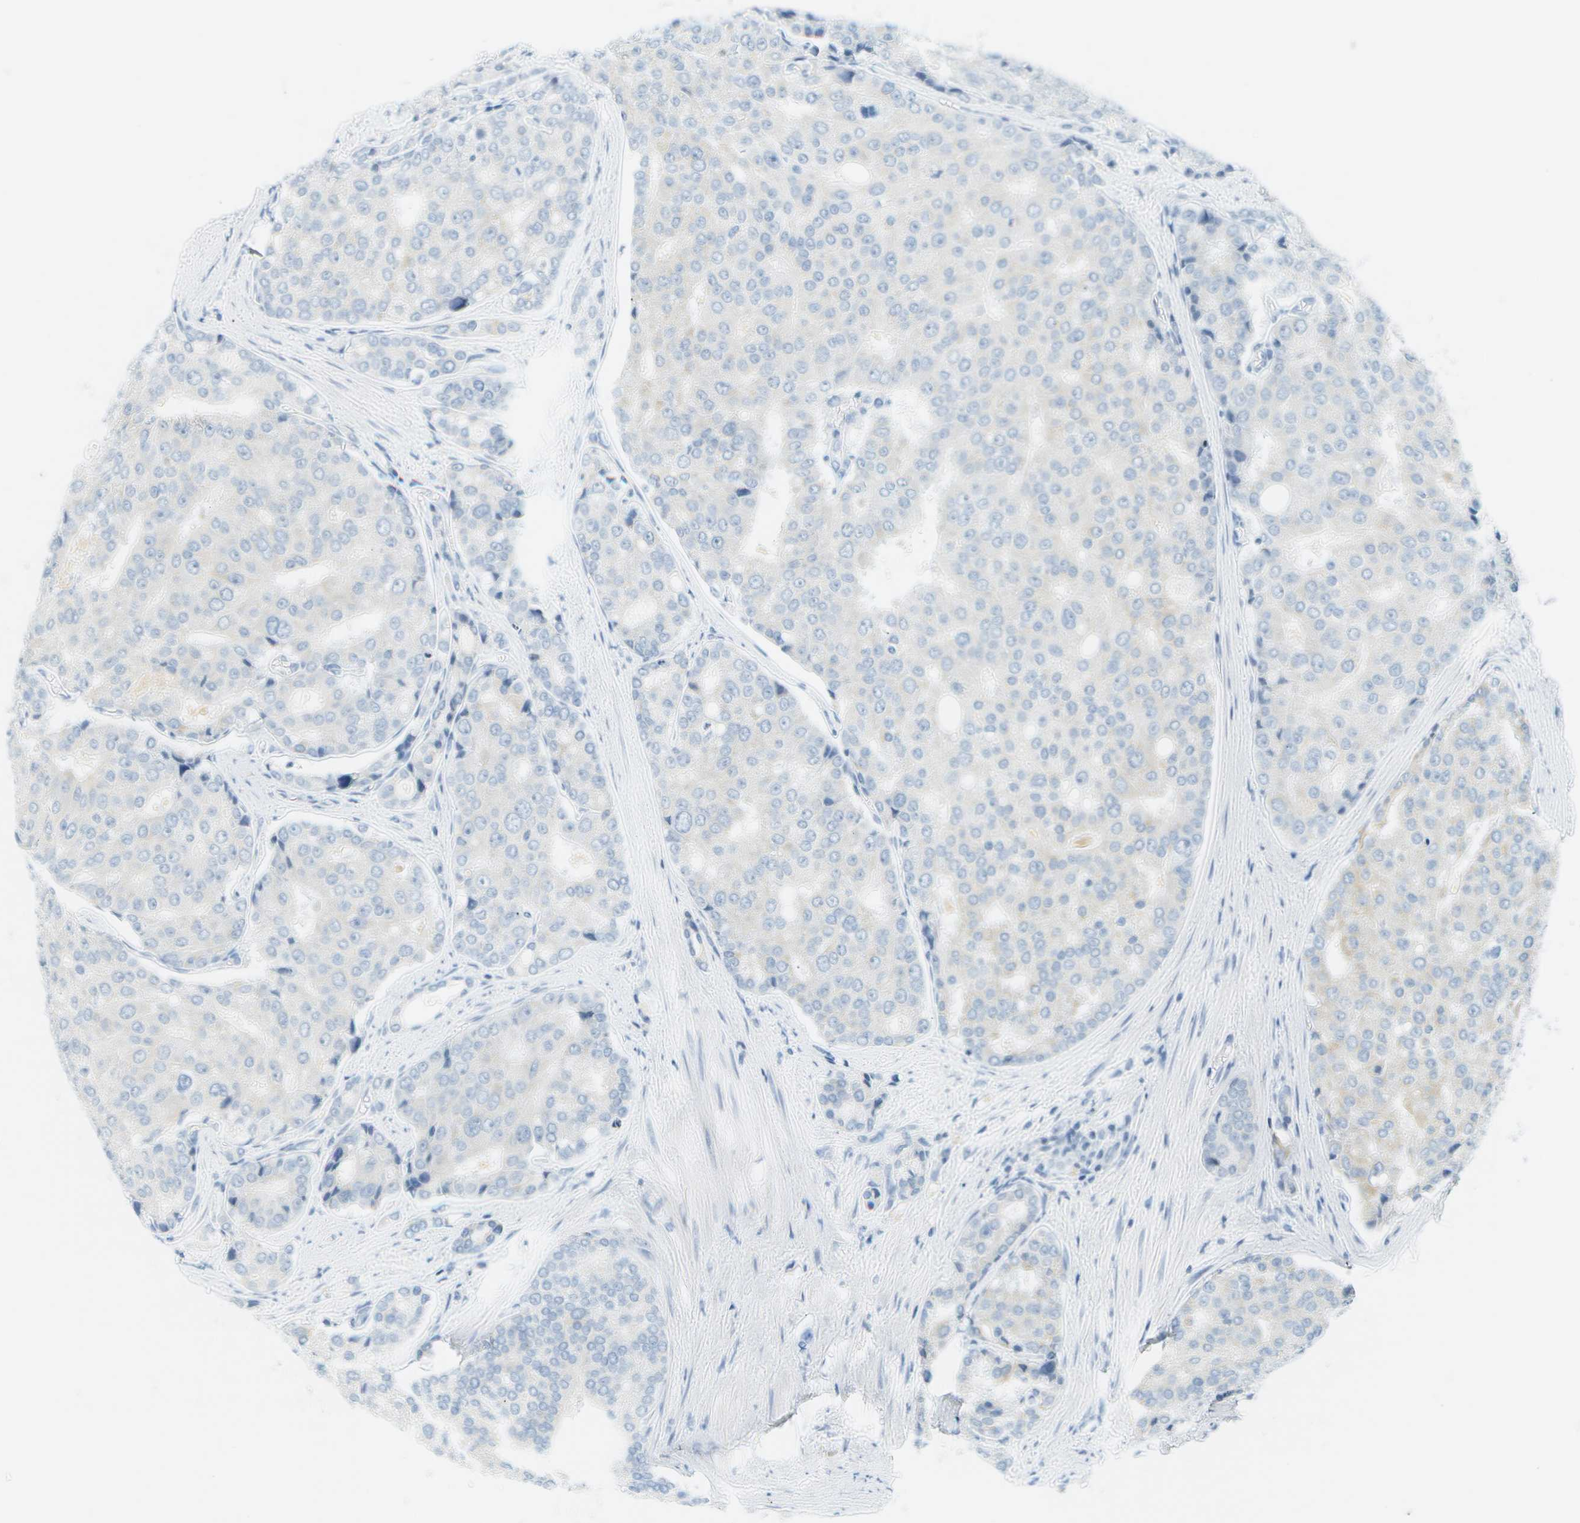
{"staining": {"intensity": "negative", "quantity": "none", "location": "none"}, "tissue": "prostate cancer", "cell_type": "Tumor cells", "image_type": "cancer", "snomed": [{"axis": "morphology", "description": "Adenocarcinoma, High grade"}, {"axis": "topography", "description": "Prostate"}], "caption": "IHC of human prostate cancer reveals no staining in tumor cells.", "gene": "SMYD5", "patient": {"sex": "male", "age": 50}}